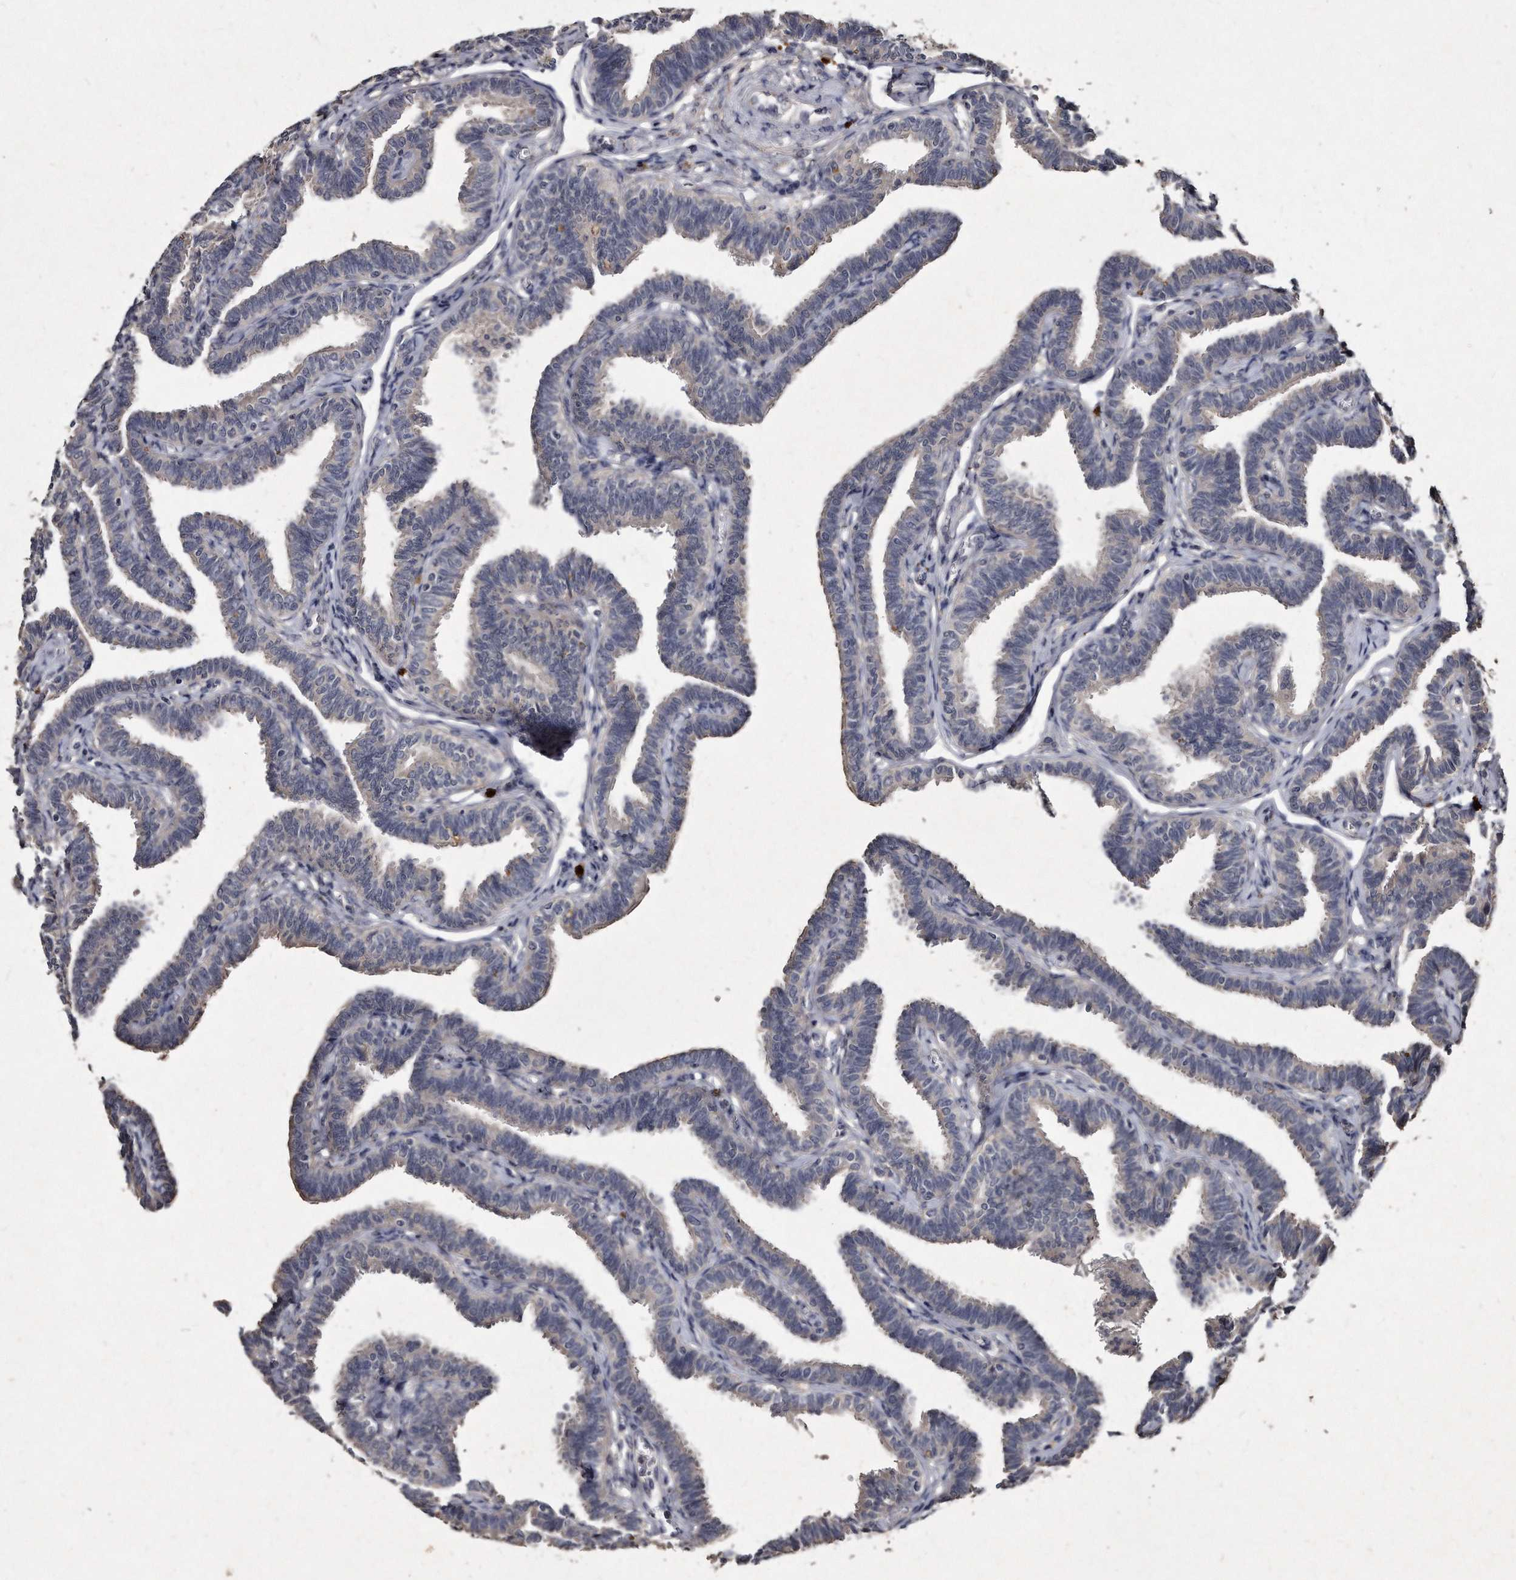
{"staining": {"intensity": "negative", "quantity": "none", "location": "none"}, "tissue": "fallopian tube", "cell_type": "Glandular cells", "image_type": "normal", "snomed": [{"axis": "morphology", "description": "Normal tissue, NOS"}, {"axis": "topography", "description": "Fallopian tube"}, {"axis": "topography", "description": "Ovary"}], "caption": "Immunohistochemistry (IHC) of normal human fallopian tube displays no expression in glandular cells.", "gene": "KLHDC3", "patient": {"sex": "female", "age": 23}}